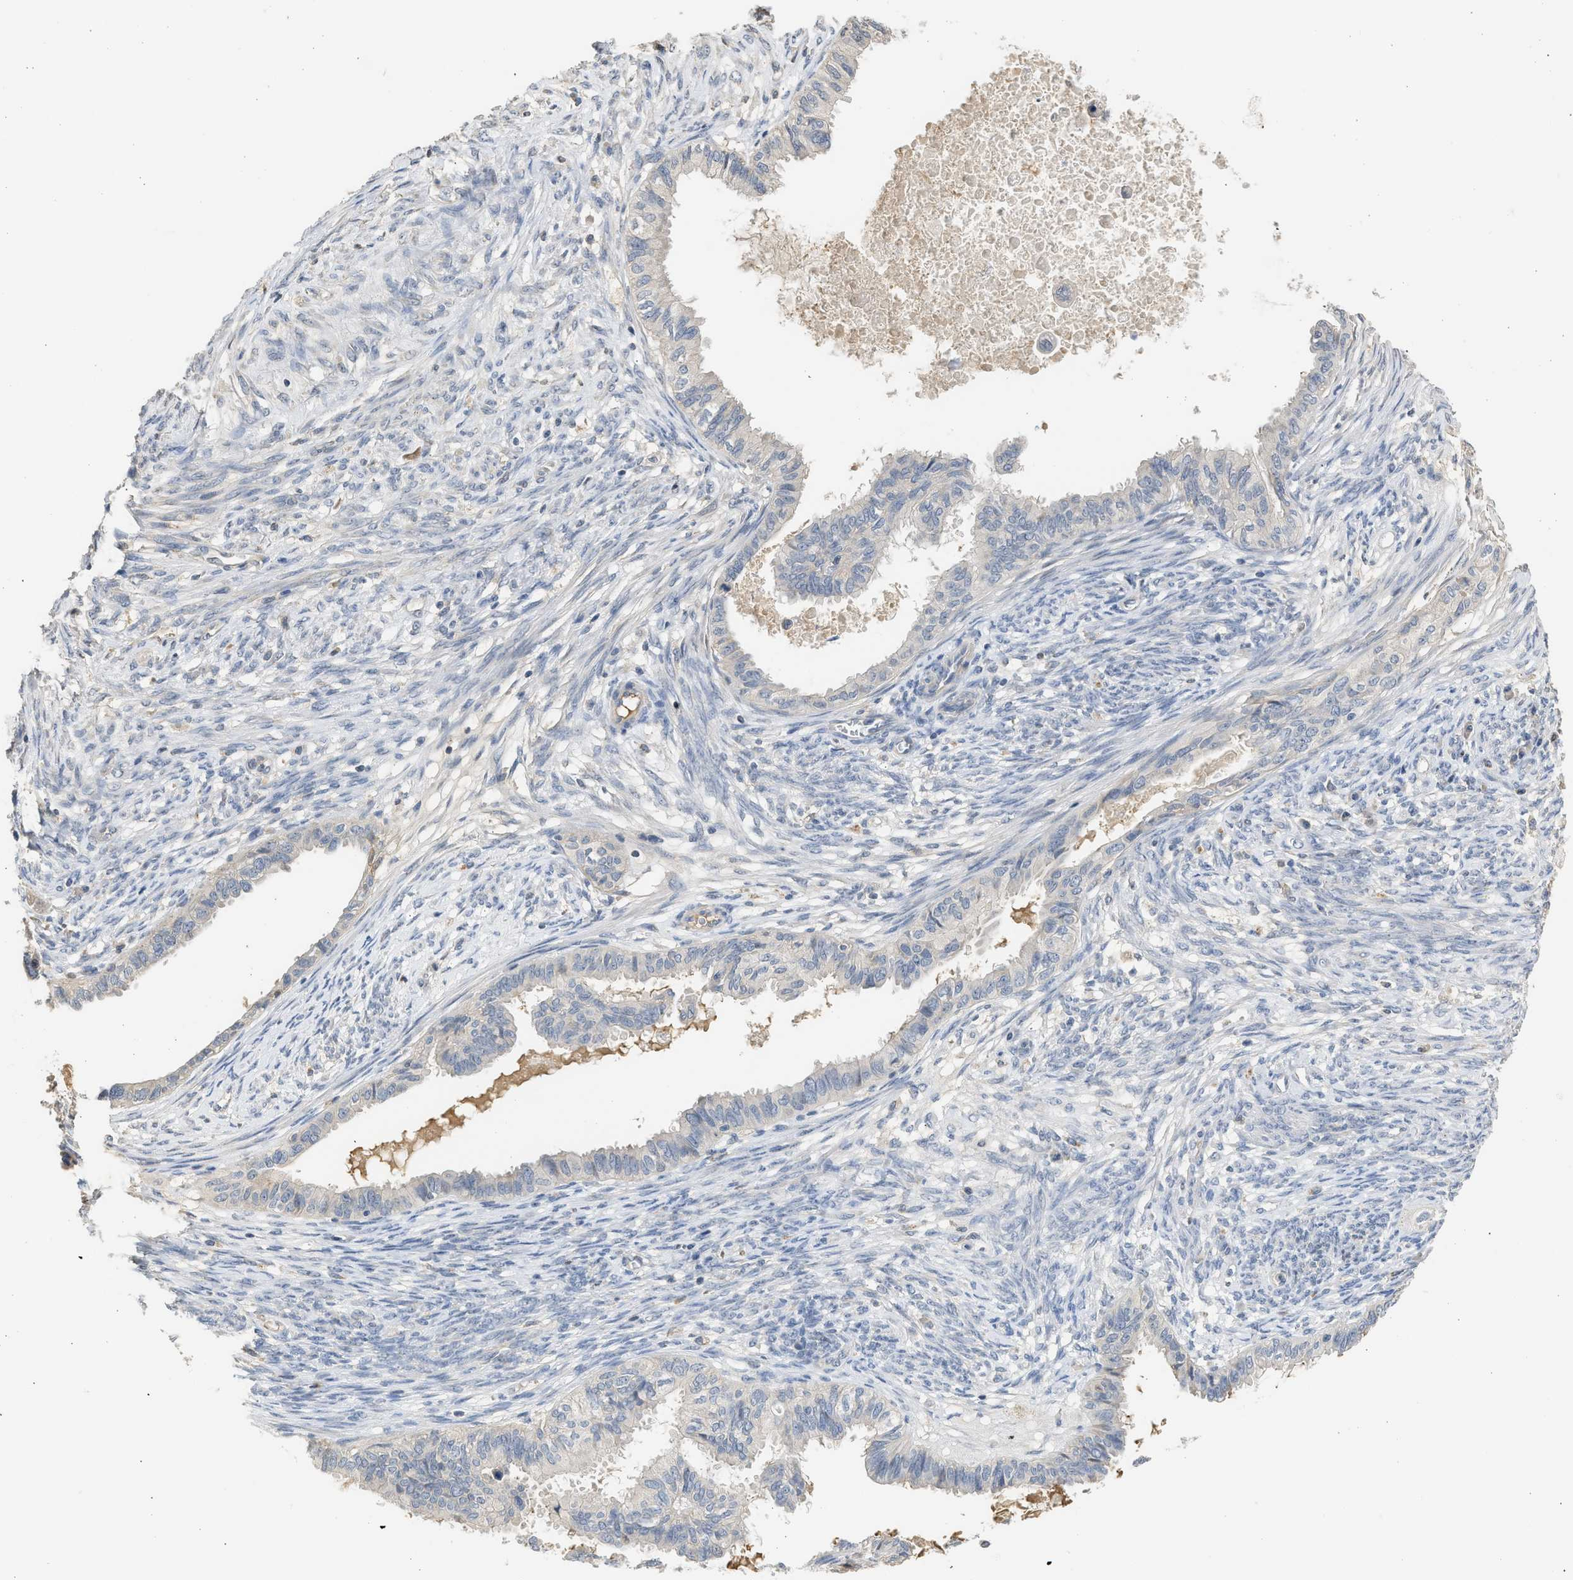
{"staining": {"intensity": "negative", "quantity": "none", "location": "none"}, "tissue": "cervical cancer", "cell_type": "Tumor cells", "image_type": "cancer", "snomed": [{"axis": "morphology", "description": "Normal tissue, NOS"}, {"axis": "morphology", "description": "Adenocarcinoma, NOS"}, {"axis": "topography", "description": "Cervix"}, {"axis": "topography", "description": "Endometrium"}], "caption": "This is an immunohistochemistry (IHC) image of human adenocarcinoma (cervical). There is no staining in tumor cells.", "gene": "SULT2A1", "patient": {"sex": "female", "age": 86}}